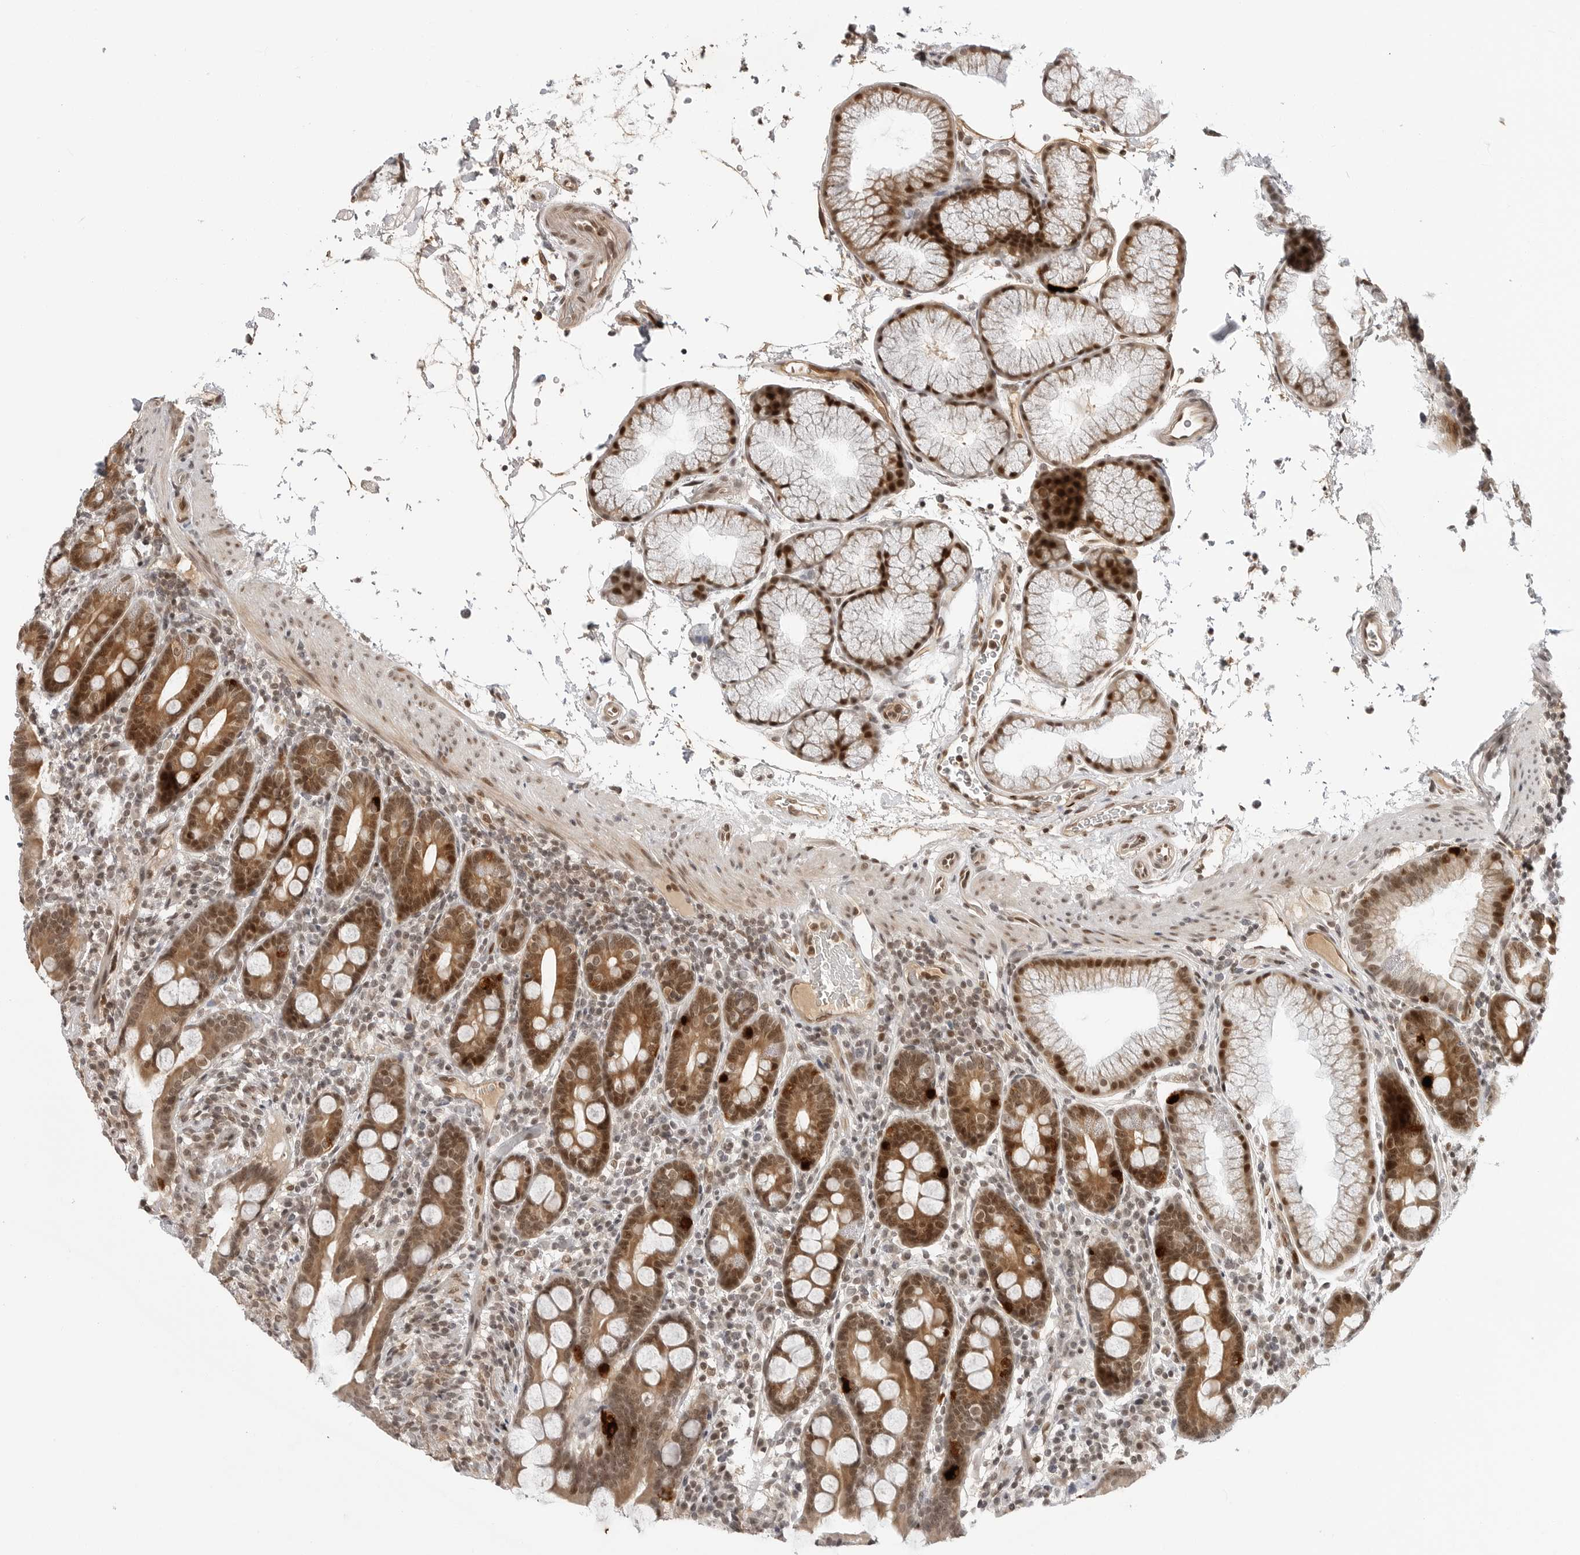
{"staining": {"intensity": "strong", "quantity": "<25%", "location": "cytoplasmic/membranous,nuclear"}, "tissue": "duodenum", "cell_type": "Glandular cells", "image_type": "normal", "snomed": [{"axis": "morphology", "description": "Normal tissue, NOS"}, {"axis": "topography", "description": "Duodenum"}], "caption": "A brown stain highlights strong cytoplasmic/membranous,nuclear expression of a protein in glandular cells of normal human duodenum.", "gene": "C8orf33", "patient": {"sex": "male", "age": 54}}